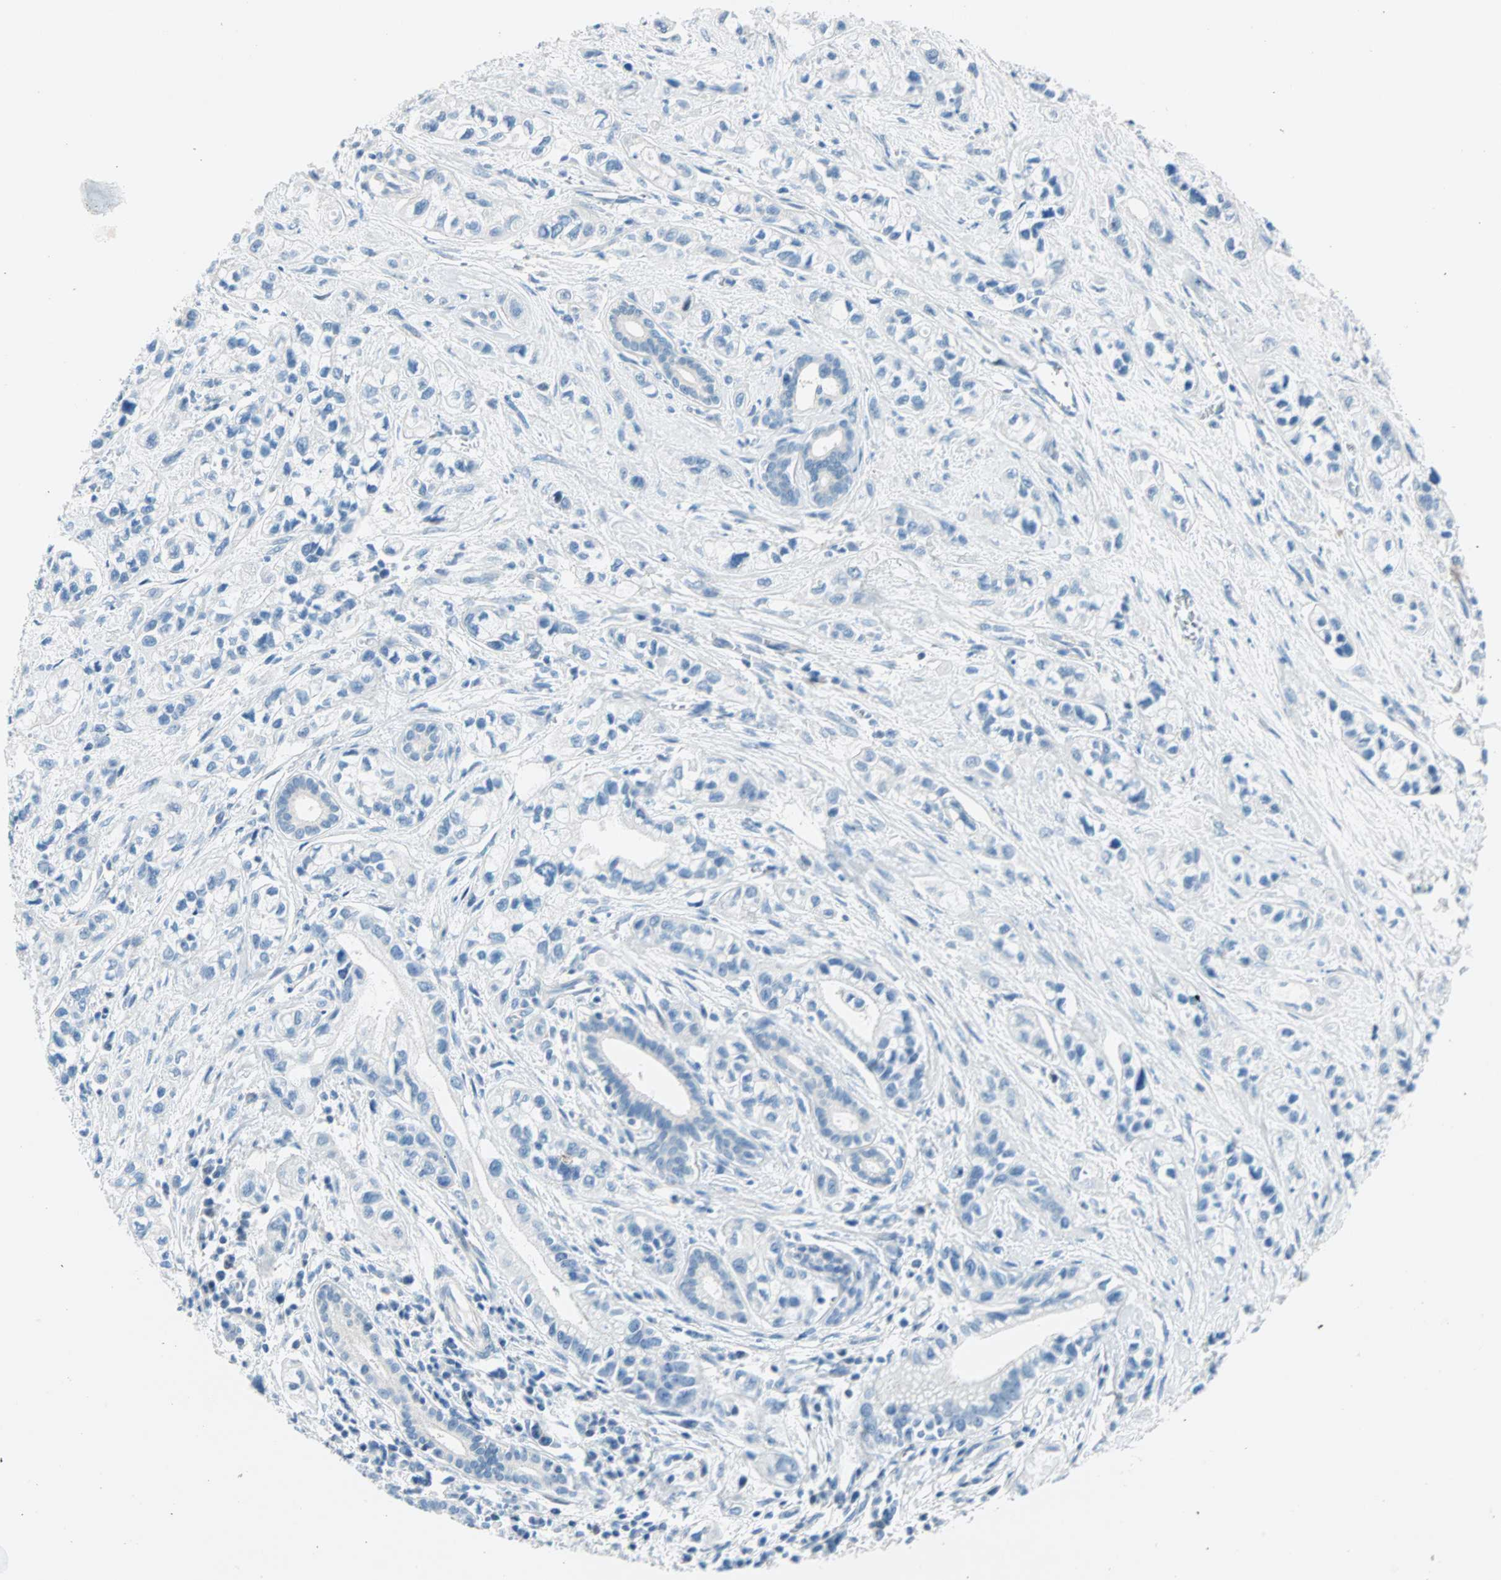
{"staining": {"intensity": "negative", "quantity": "none", "location": "none"}, "tissue": "pancreatic cancer", "cell_type": "Tumor cells", "image_type": "cancer", "snomed": [{"axis": "morphology", "description": "Adenocarcinoma, NOS"}, {"axis": "topography", "description": "Pancreas"}], "caption": "Adenocarcinoma (pancreatic) stained for a protein using immunohistochemistry shows no staining tumor cells.", "gene": "TMEM163", "patient": {"sex": "male", "age": 74}}